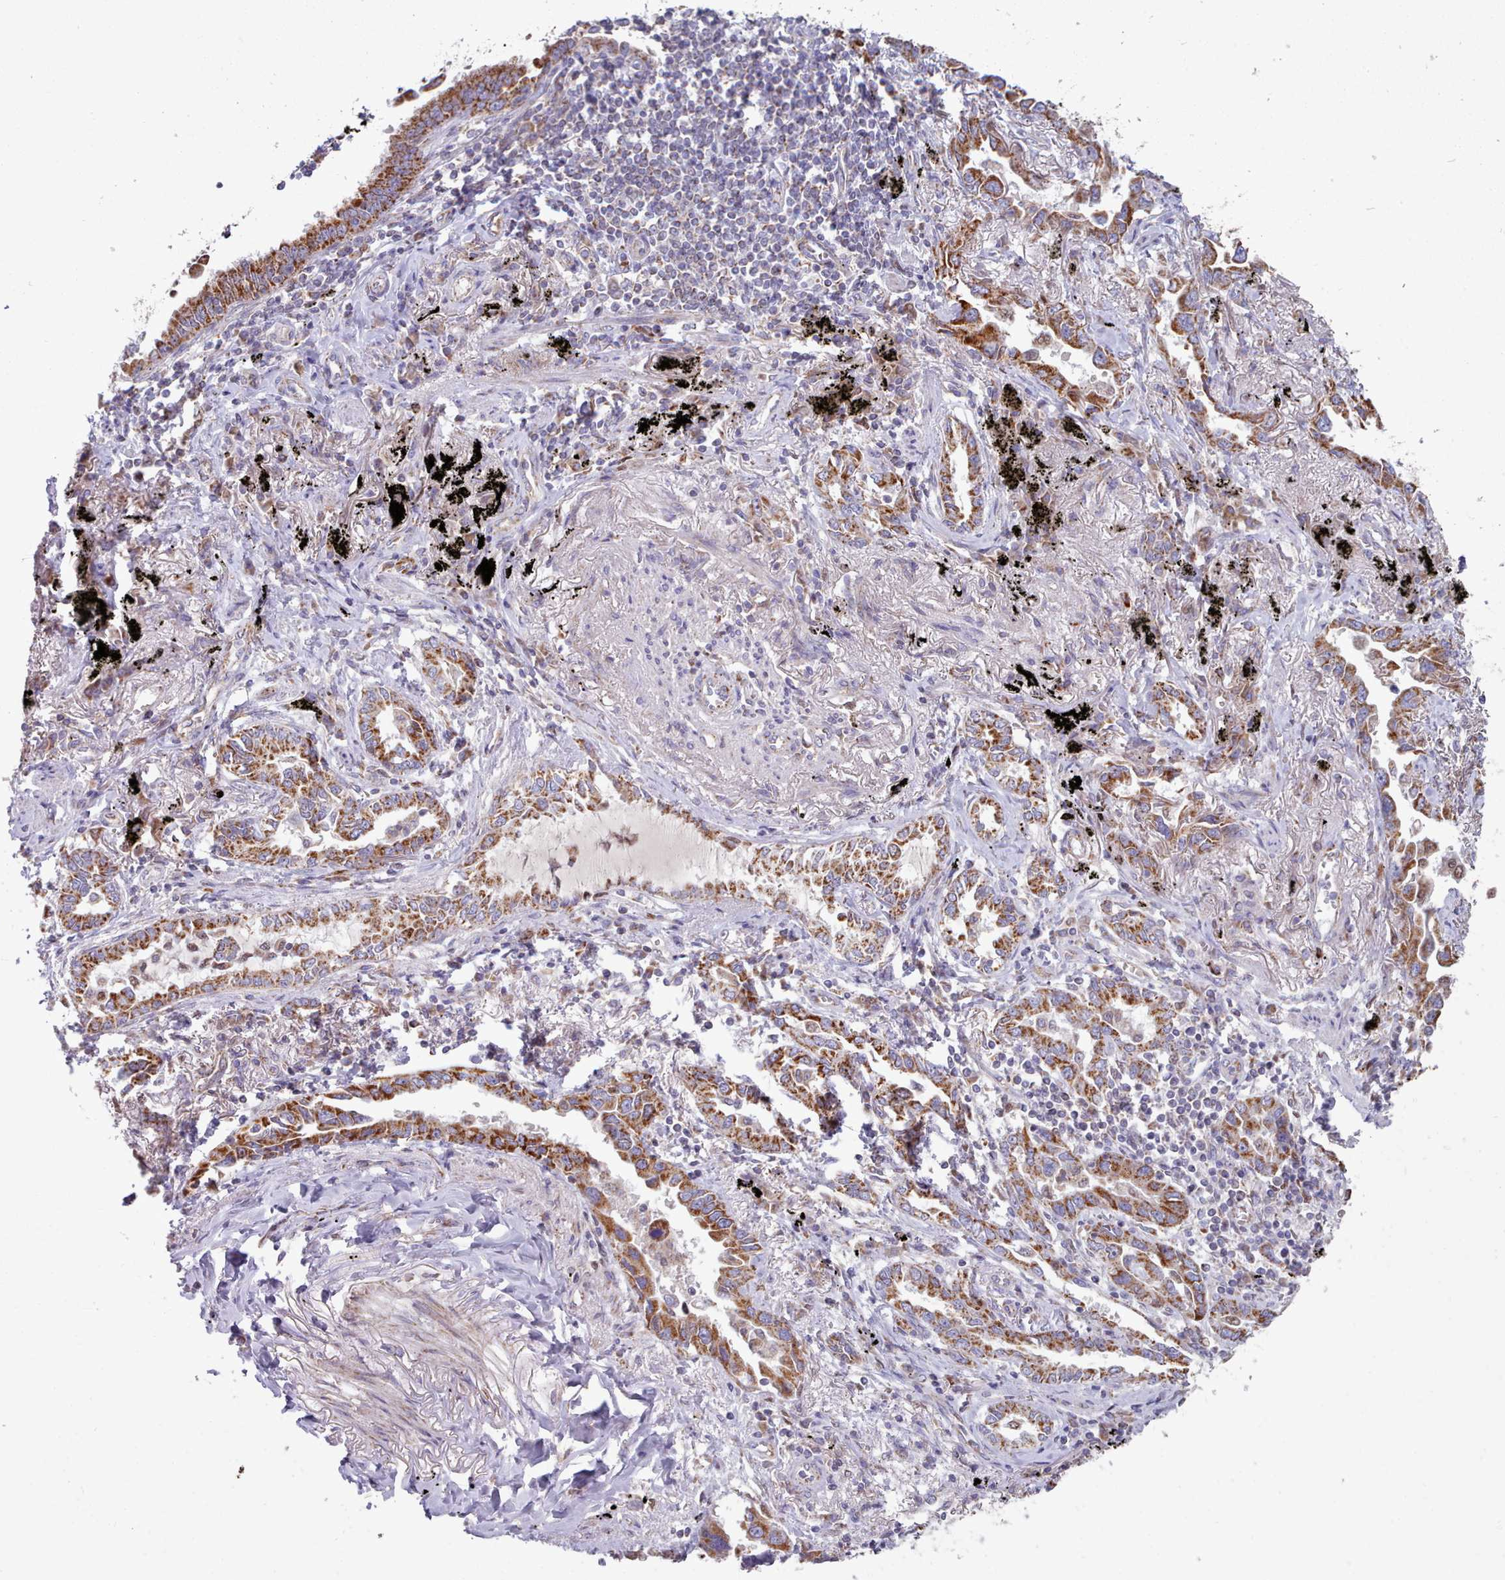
{"staining": {"intensity": "strong", "quantity": ">75%", "location": "cytoplasmic/membranous"}, "tissue": "lung cancer", "cell_type": "Tumor cells", "image_type": "cancer", "snomed": [{"axis": "morphology", "description": "Adenocarcinoma, NOS"}, {"axis": "topography", "description": "Lung"}], "caption": "Protein expression analysis of lung adenocarcinoma shows strong cytoplasmic/membranous expression in about >75% of tumor cells.", "gene": "HSDL2", "patient": {"sex": "male", "age": 67}}